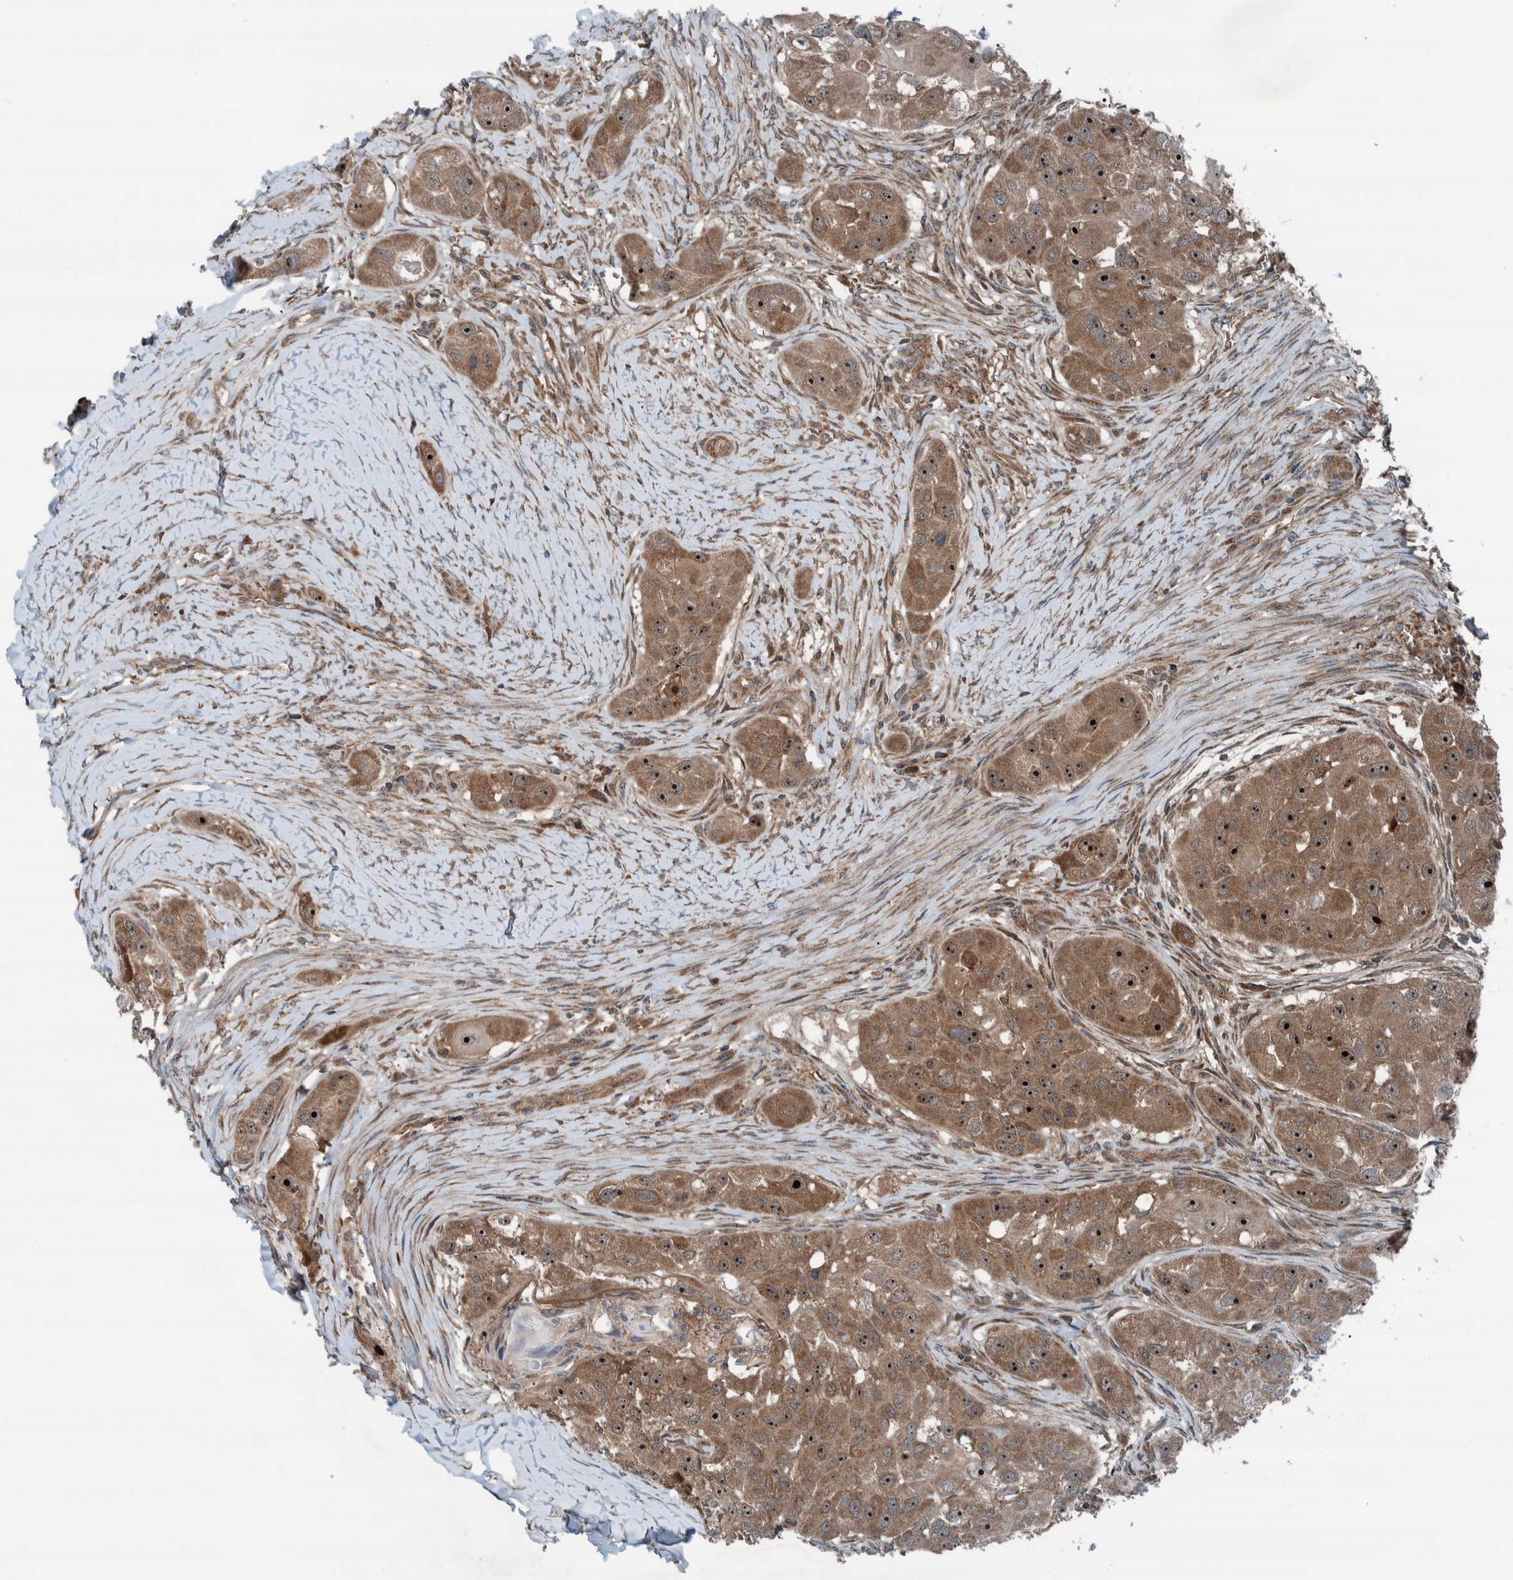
{"staining": {"intensity": "strong", "quantity": ">75%", "location": "cytoplasmic/membranous,nuclear"}, "tissue": "head and neck cancer", "cell_type": "Tumor cells", "image_type": "cancer", "snomed": [{"axis": "morphology", "description": "Normal tissue, NOS"}, {"axis": "morphology", "description": "Squamous cell carcinoma, NOS"}, {"axis": "topography", "description": "Skeletal muscle"}, {"axis": "topography", "description": "Head-Neck"}], "caption": "About >75% of tumor cells in head and neck cancer (squamous cell carcinoma) reveal strong cytoplasmic/membranous and nuclear protein positivity as visualized by brown immunohistochemical staining.", "gene": "CUEDC1", "patient": {"sex": "male", "age": 51}}